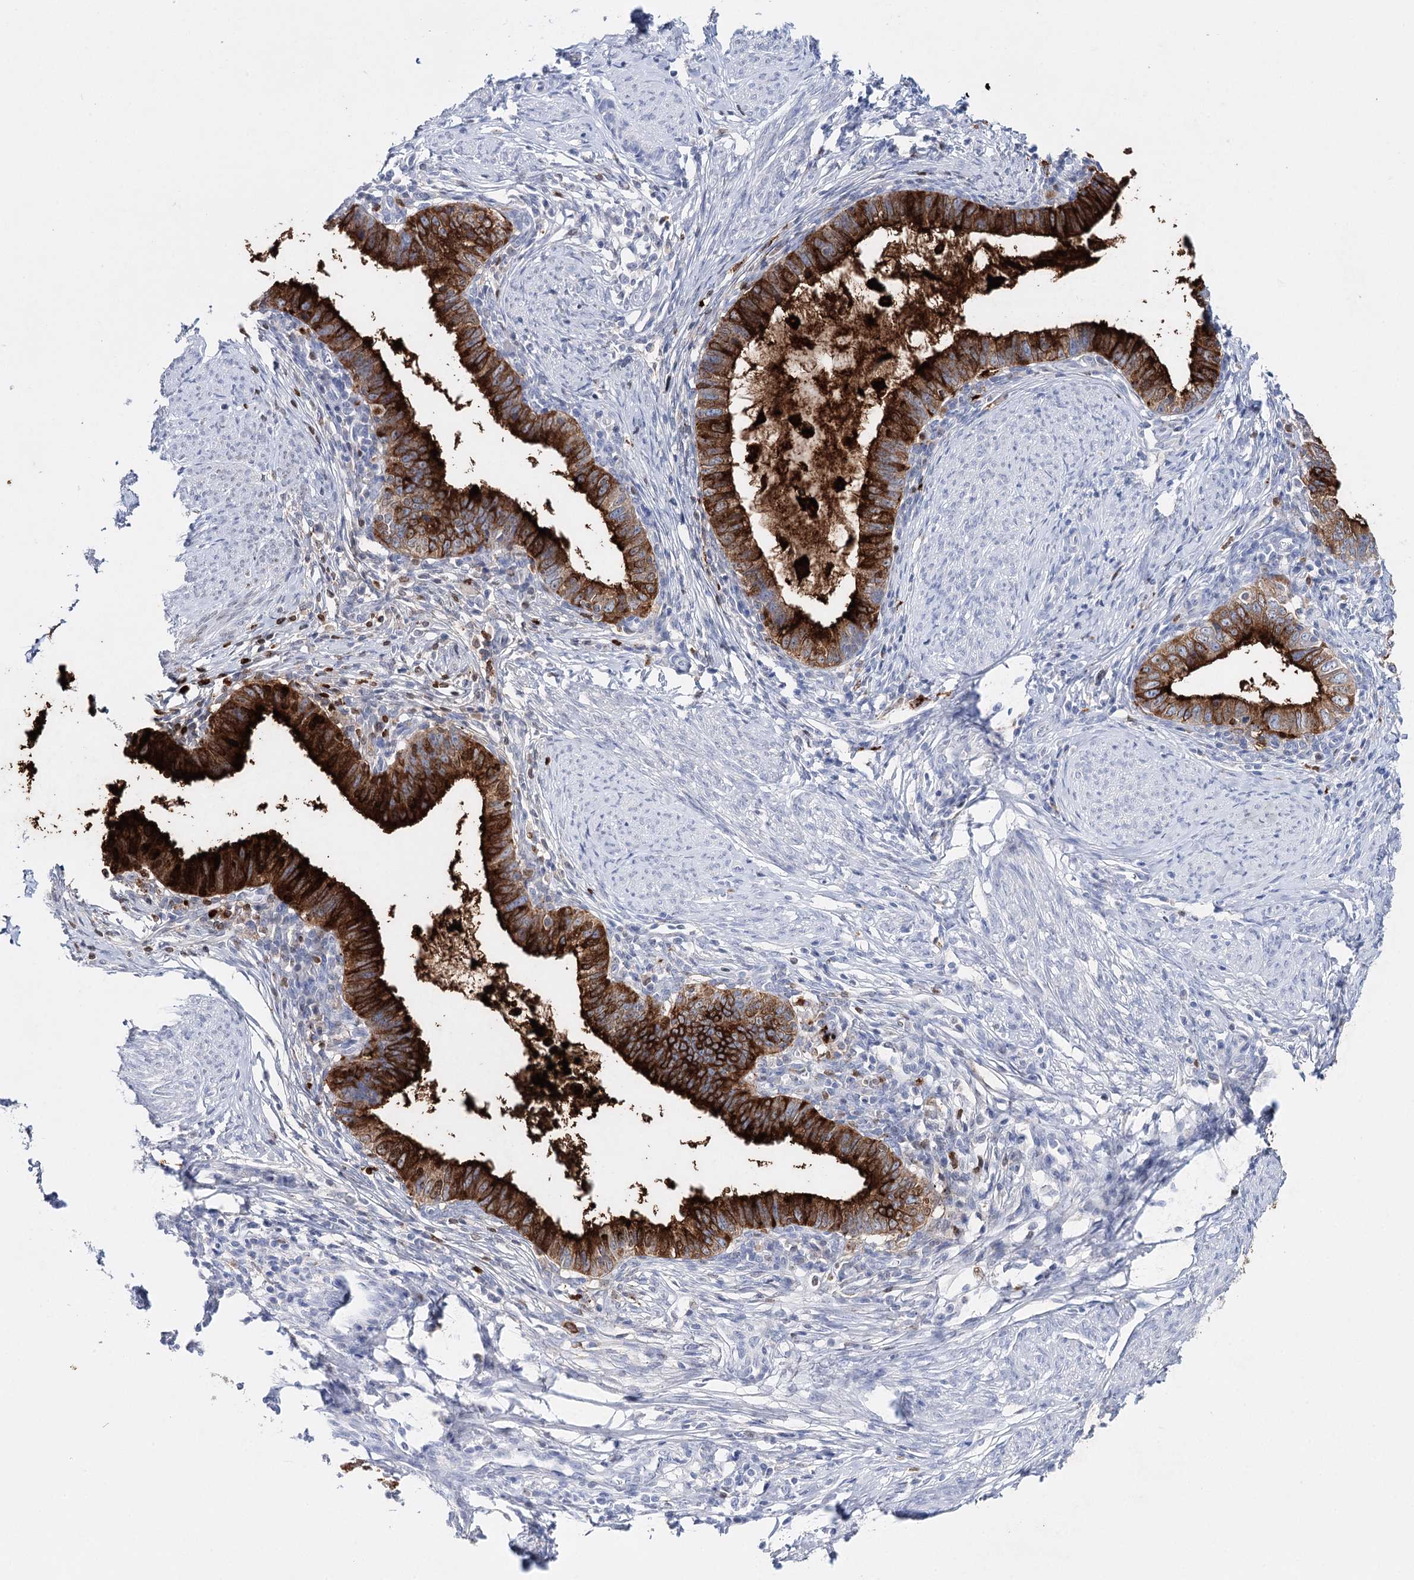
{"staining": {"intensity": "strong", "quantity": ">75%", "location": "cytoplasmic/membranous"}, "tissue": "cervical cancer", "cell_type": "Tumor cells", "image_type": "cancer", "snomed": [{"axis": "morphology", "description": "Adenocarcinoma, NOS"}, {"axis": "topography", "description": "Cervix"}], "caption": "Cervical adenocarcinoma stained with a brown dye reveals strong cytoplasmic/membranous positive expression in about >75% of tumor cells.", "gene": "CEACAM8", "patient": {"sex": "female", "age": 36}}